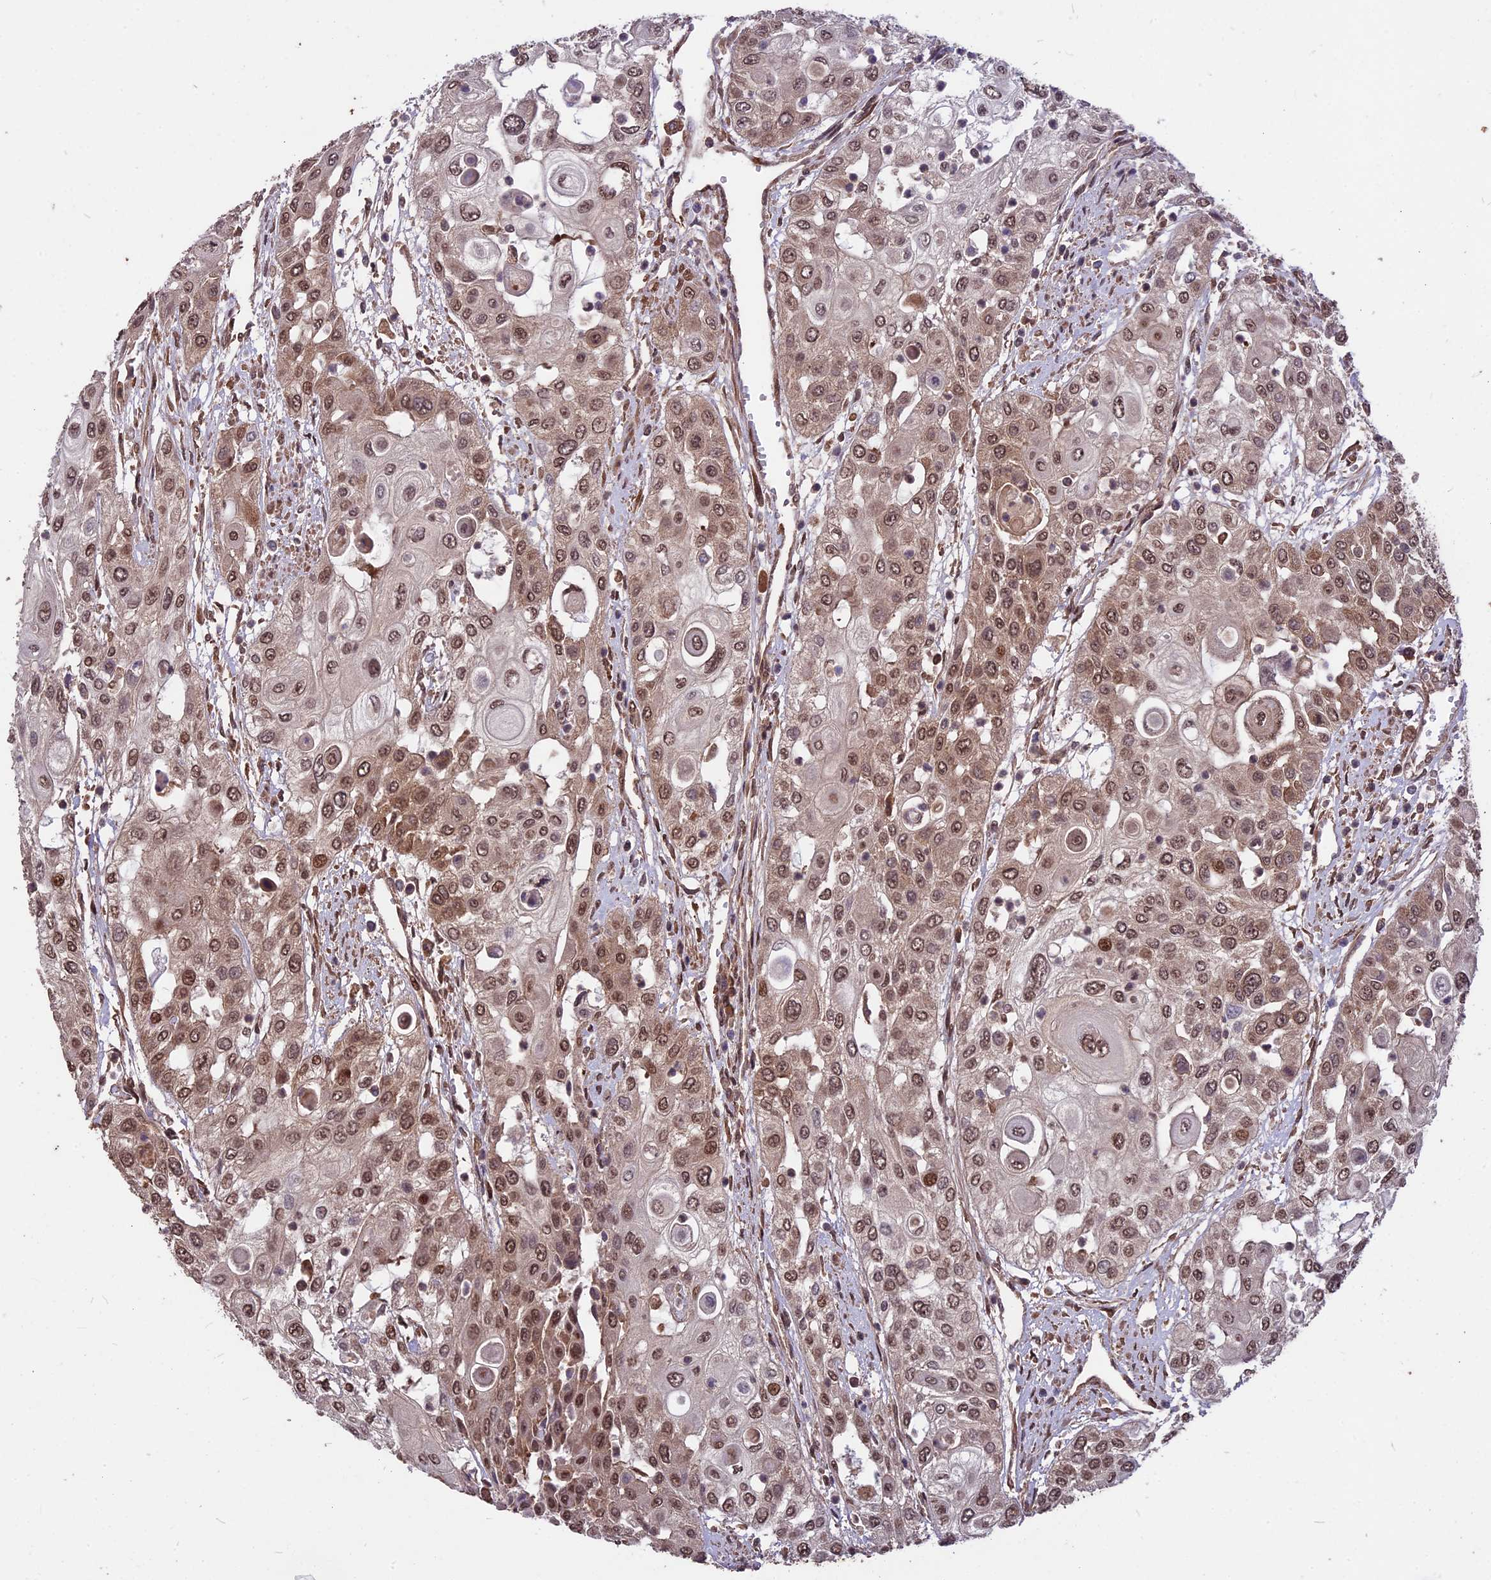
{"staining": {"intensity": "moderate", "quantity": ">75%", "location": "cytoplasmic/membranous,nuclear"}, "tissue": "urothelial cancer", "cell_type": "Tumor cells", "image_type": "cancer", "snomed": [{"axis": "morphology", "description": "Urothelial carcinoma, High grade"}, {"axis": "topography", "description": "Urinary bladder"}], "caption": "Protein analysis of urothelial cancer tissue exhibits moderate cytoplasmic/membranous and nuclear expression in approximately >75% of tumor cells.", "gene": "ZNF598", "patient": {"sex": "female", "age": 79}}